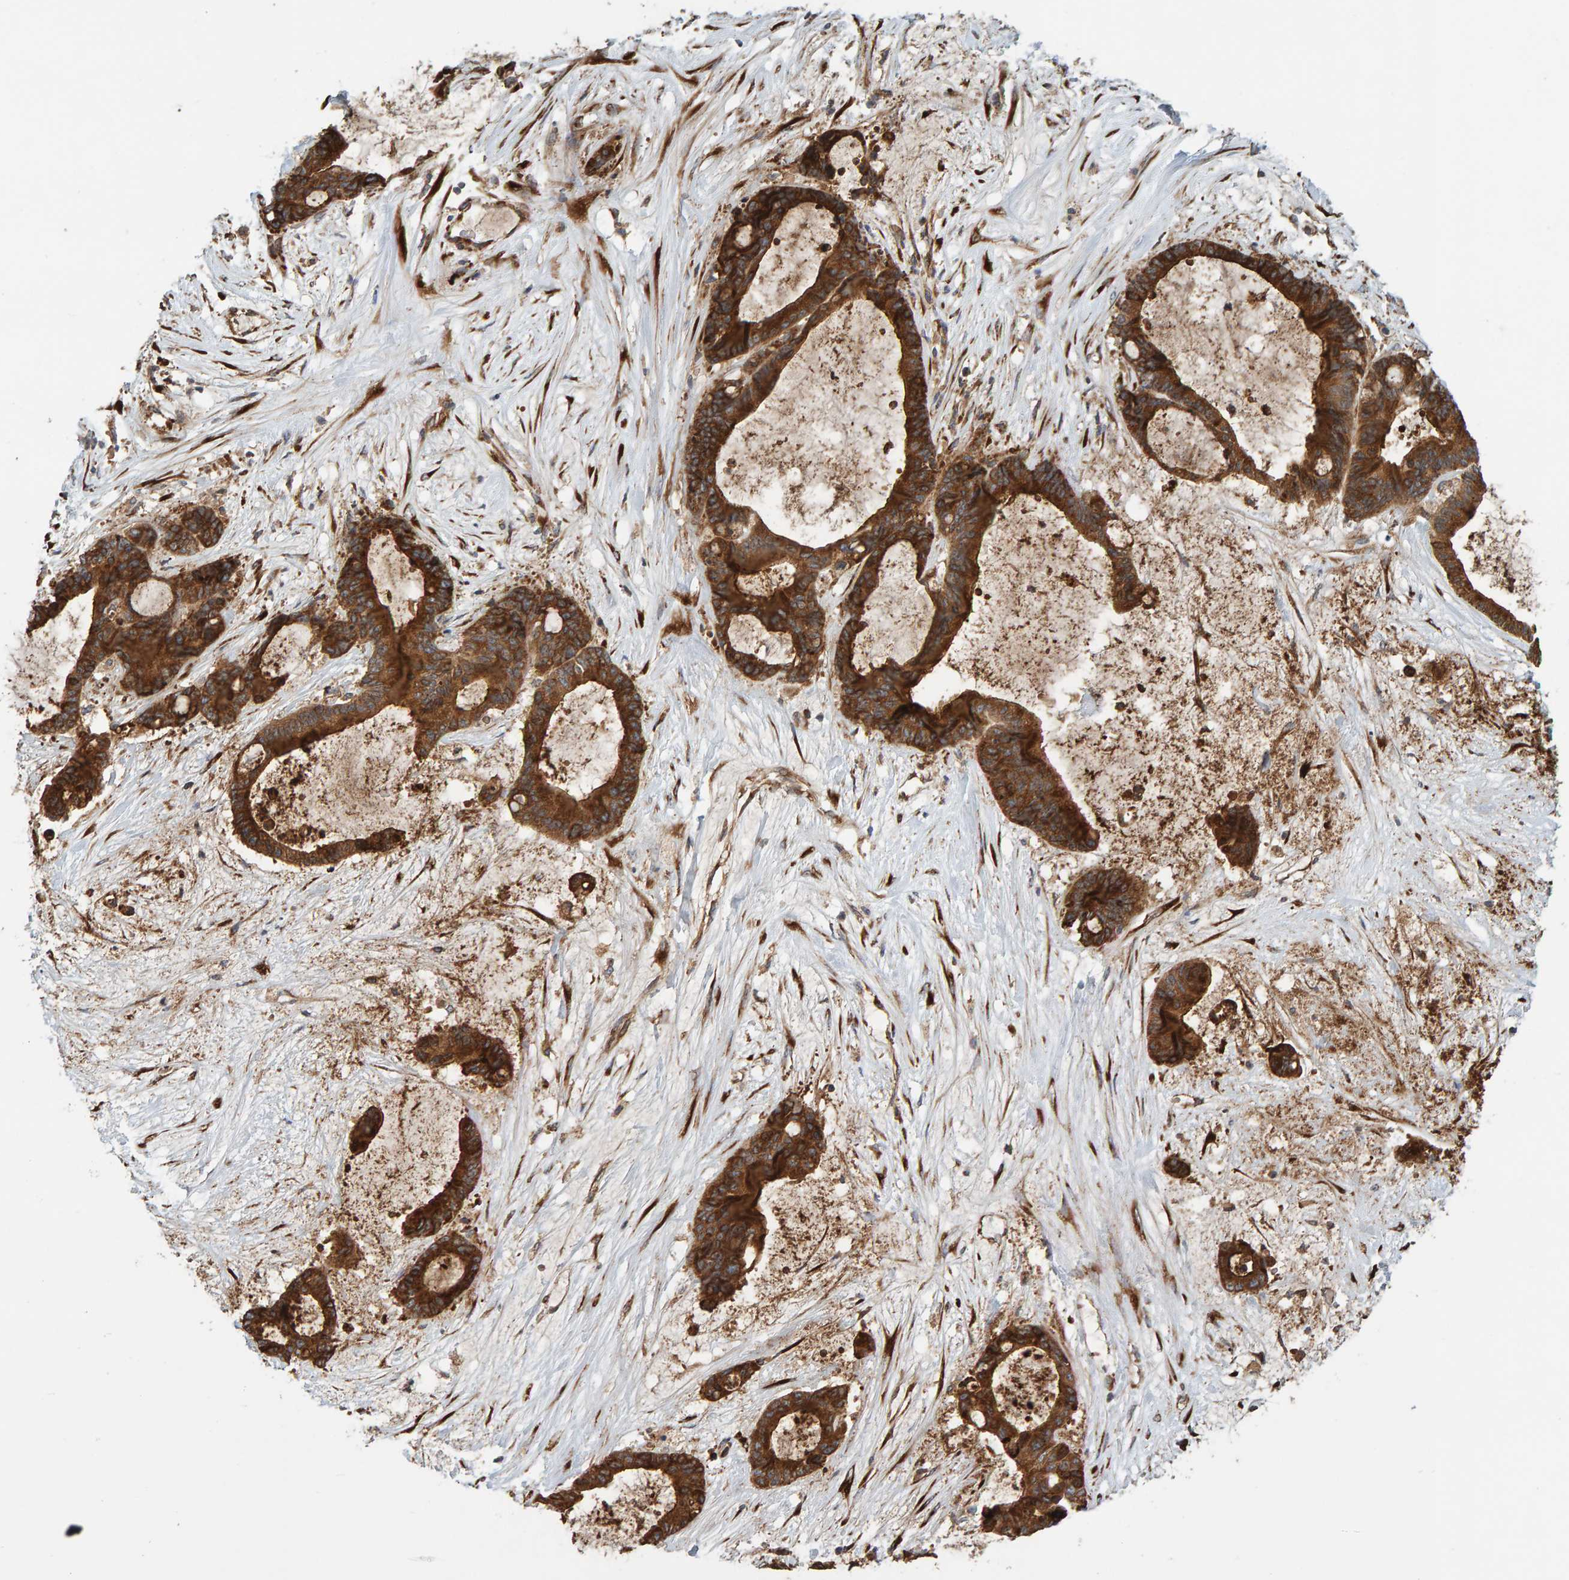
{"staining": {"intensity": "strong", "quantity": ">75%", "location": "cytoplasmic/membranous"}, "tissue": "liver cancer", "cell_type": "Tumor cells", "image_type": "cancer", "snomed": [{"axis": "morphology", "description": "Cholangiocarcinoma"}, {"axis": "topography", "description": "Liver"}], "caption": "A brown stain shows strong cytoplasmic/membranous expression of a protein in human liver cholangiocarcinoma tumor cells. The protein of interest is shown in brown color, while the nuclei are stained blue.", "gene": "BAIAP2", "patient": {"sex": "female", "age": 73}}